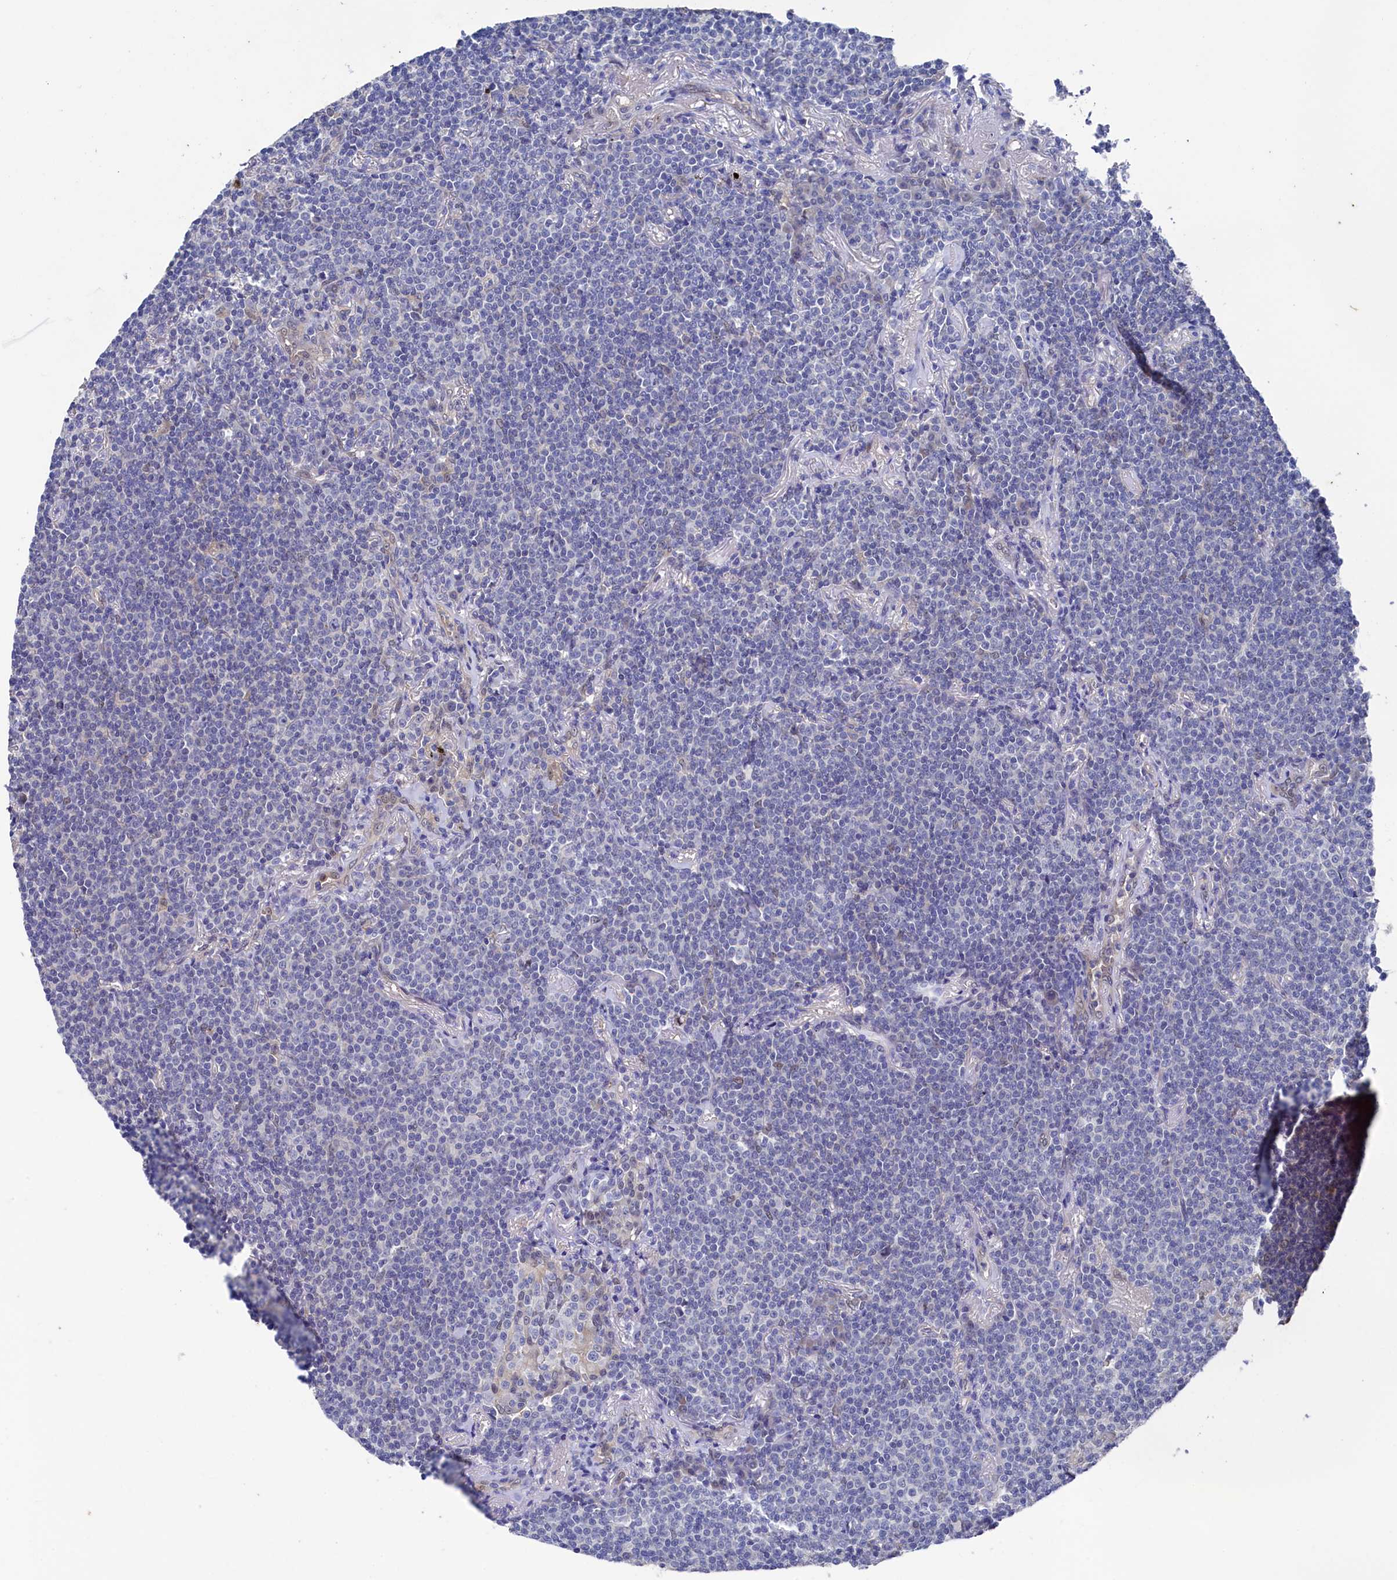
{"staining": {"intensity": "negative", "quantity": "none", "location": "none"}, "tissue": "lymphoma", "cell_type": "Tumor cells", "image_type": "cancer", "snomed": [{"axis": "morphology", "description": "Malignant lymphoma, non-Hodgkin's type, Low grade"}, {"axis": "topography", "description": "Lung"}], "caption": "This is an IHC histopathology image of low-grade malignant lymphoma, non-Hodgkin's type. There is no staining in tumor cells.", "gene": "RNH1", "patient": {"sex": "female", "age": 71}}